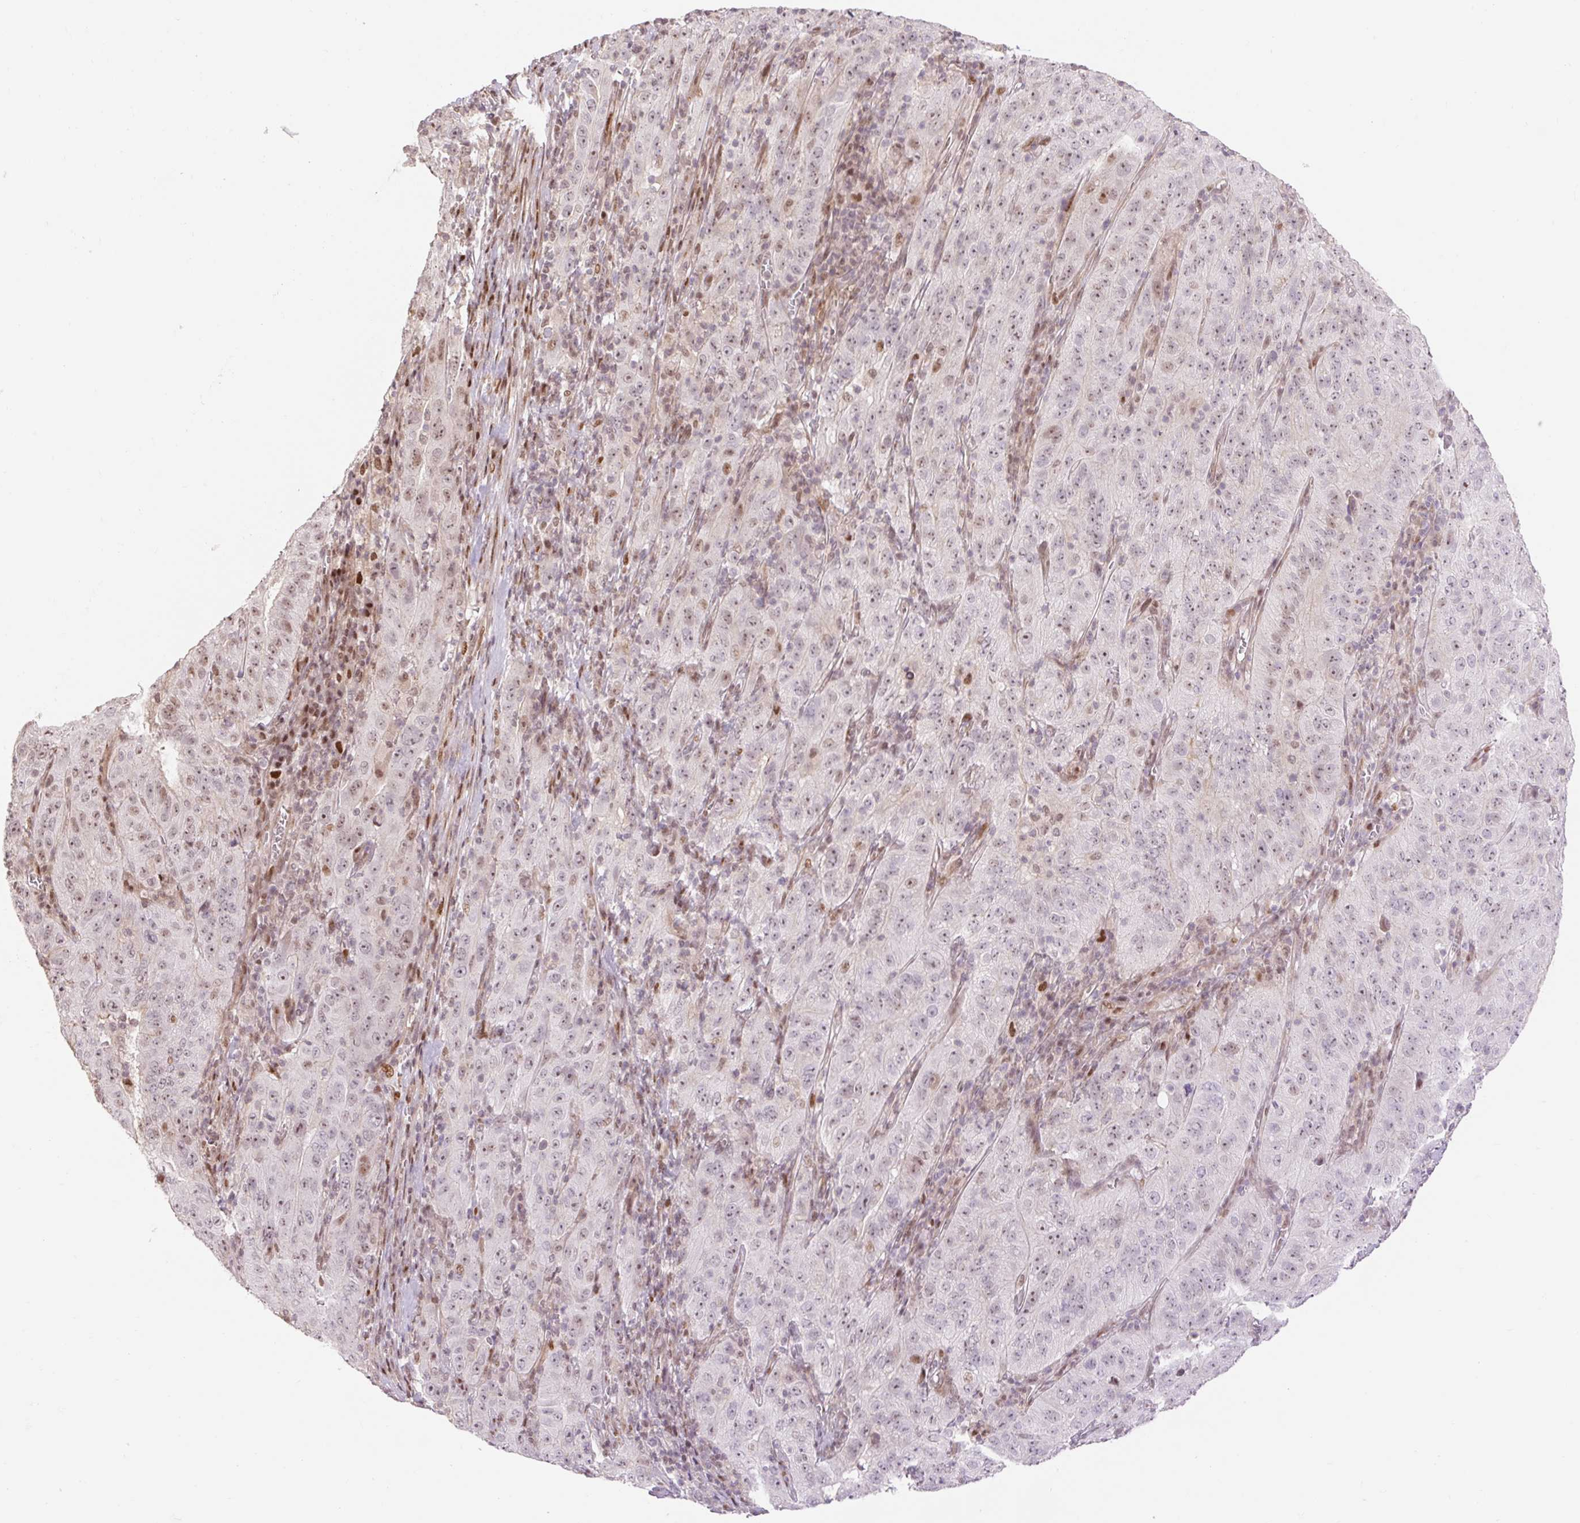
{"staining": {"intensity": "moderate", "quantity": "<25%", "location": "nuclear"}, "tissue": "pancreatic cancer", "cell_type": "Tumor cells", "image_type": "cancer", "snomed": [{"axis": "morphology", "description": "Adenocarcinoma, NOS"}, {"axis": "topography", "description": "Pancreas"}], "caption": "Immunohistochemical staining of human pancreatic adenocarcinoma displays moderate nuclear protein positivity in approximately <25% of tumor cells.", "gene": "RIPPLY3", "patient": {"sex": "male", "age": 63}}